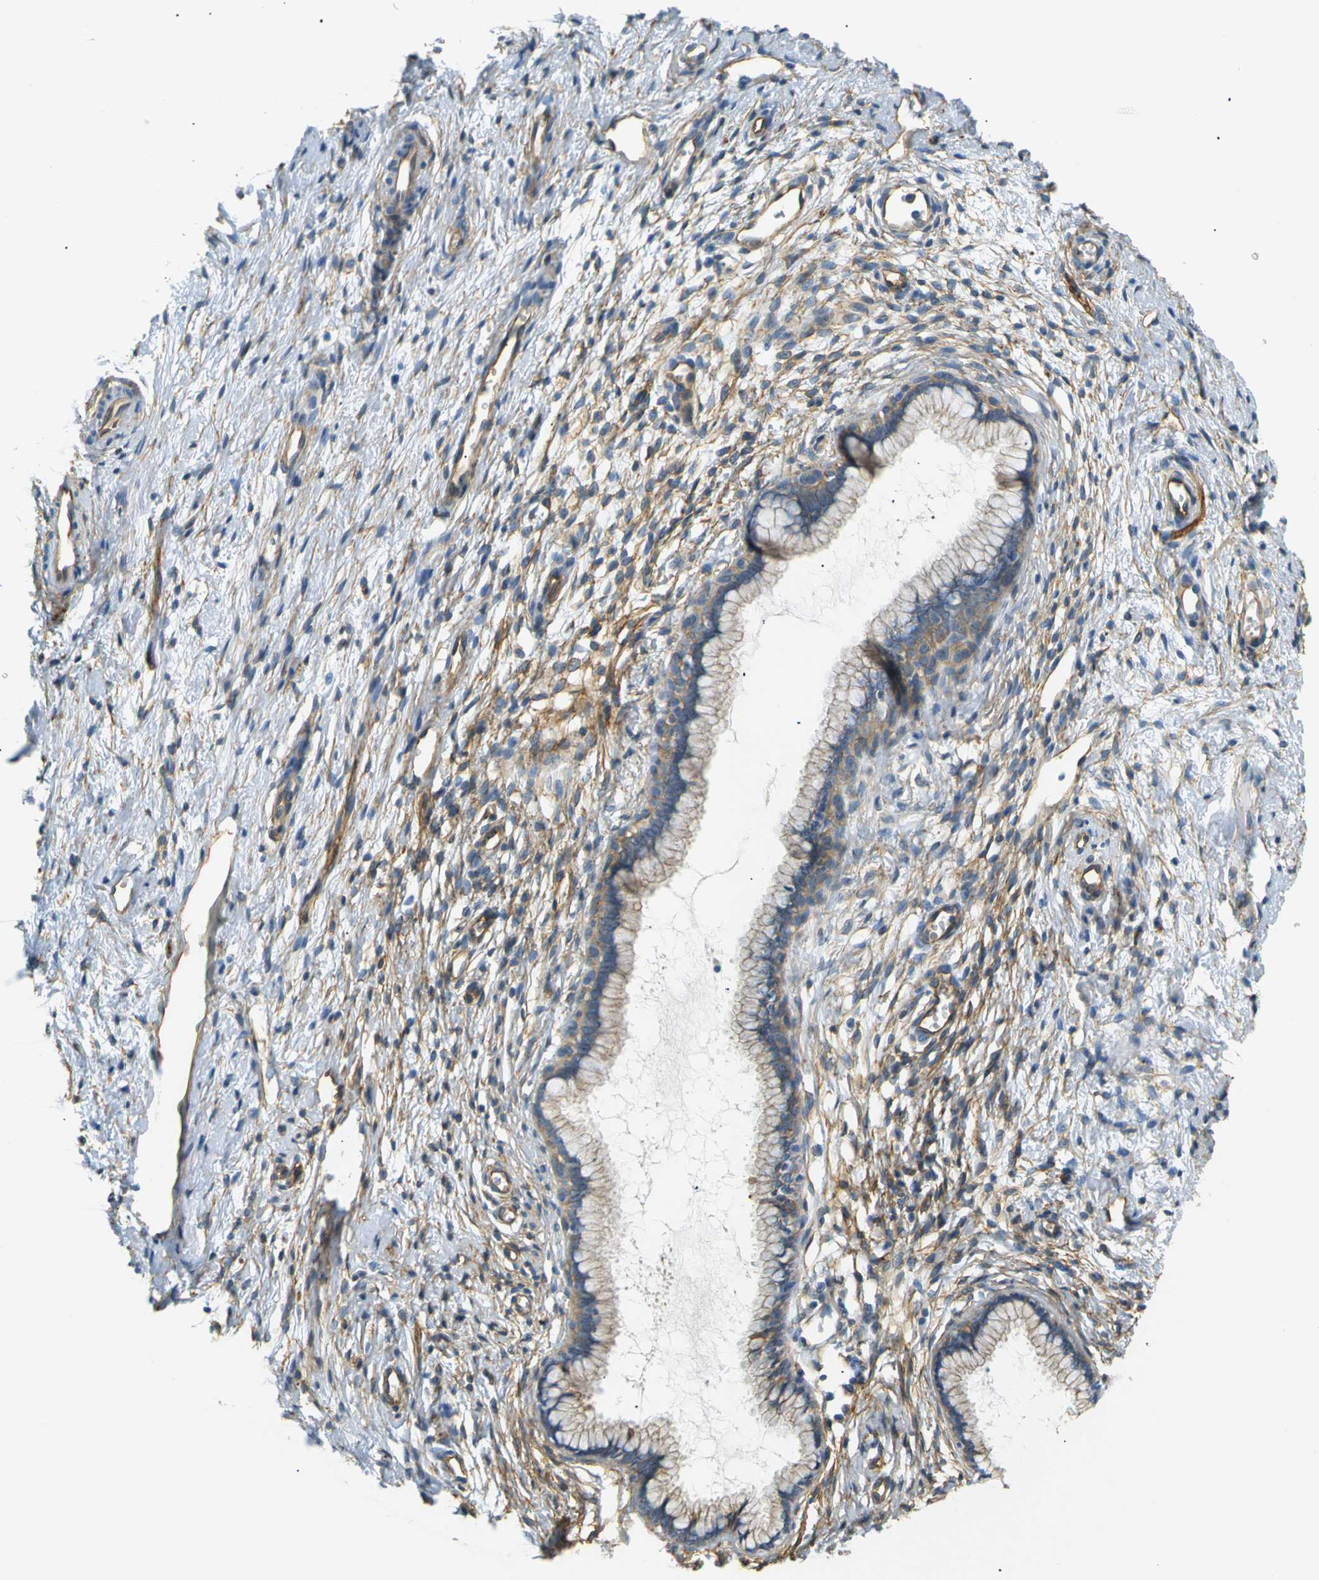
{"staining": {"intensity": "weak", "quantity": "25%-75%", "location": "cytoplasmic/membranous"}, "tissue": "cervix", "cell_type": "Glandular cells", "image_type": "normal", "snomed": [{"axis": "morphology", "description": "Normal tissue, NOS"}, {"axis": "topography", "description": "Cervix"}], "caption": "Cervix stained with DAB immunohistochemistry shows low levels of weak cytoplasmic/membranous staining in about 25%-75% of glandular cells.", "gene": "SPTBN1", "patient": {"sex": "female", "age": 65}}